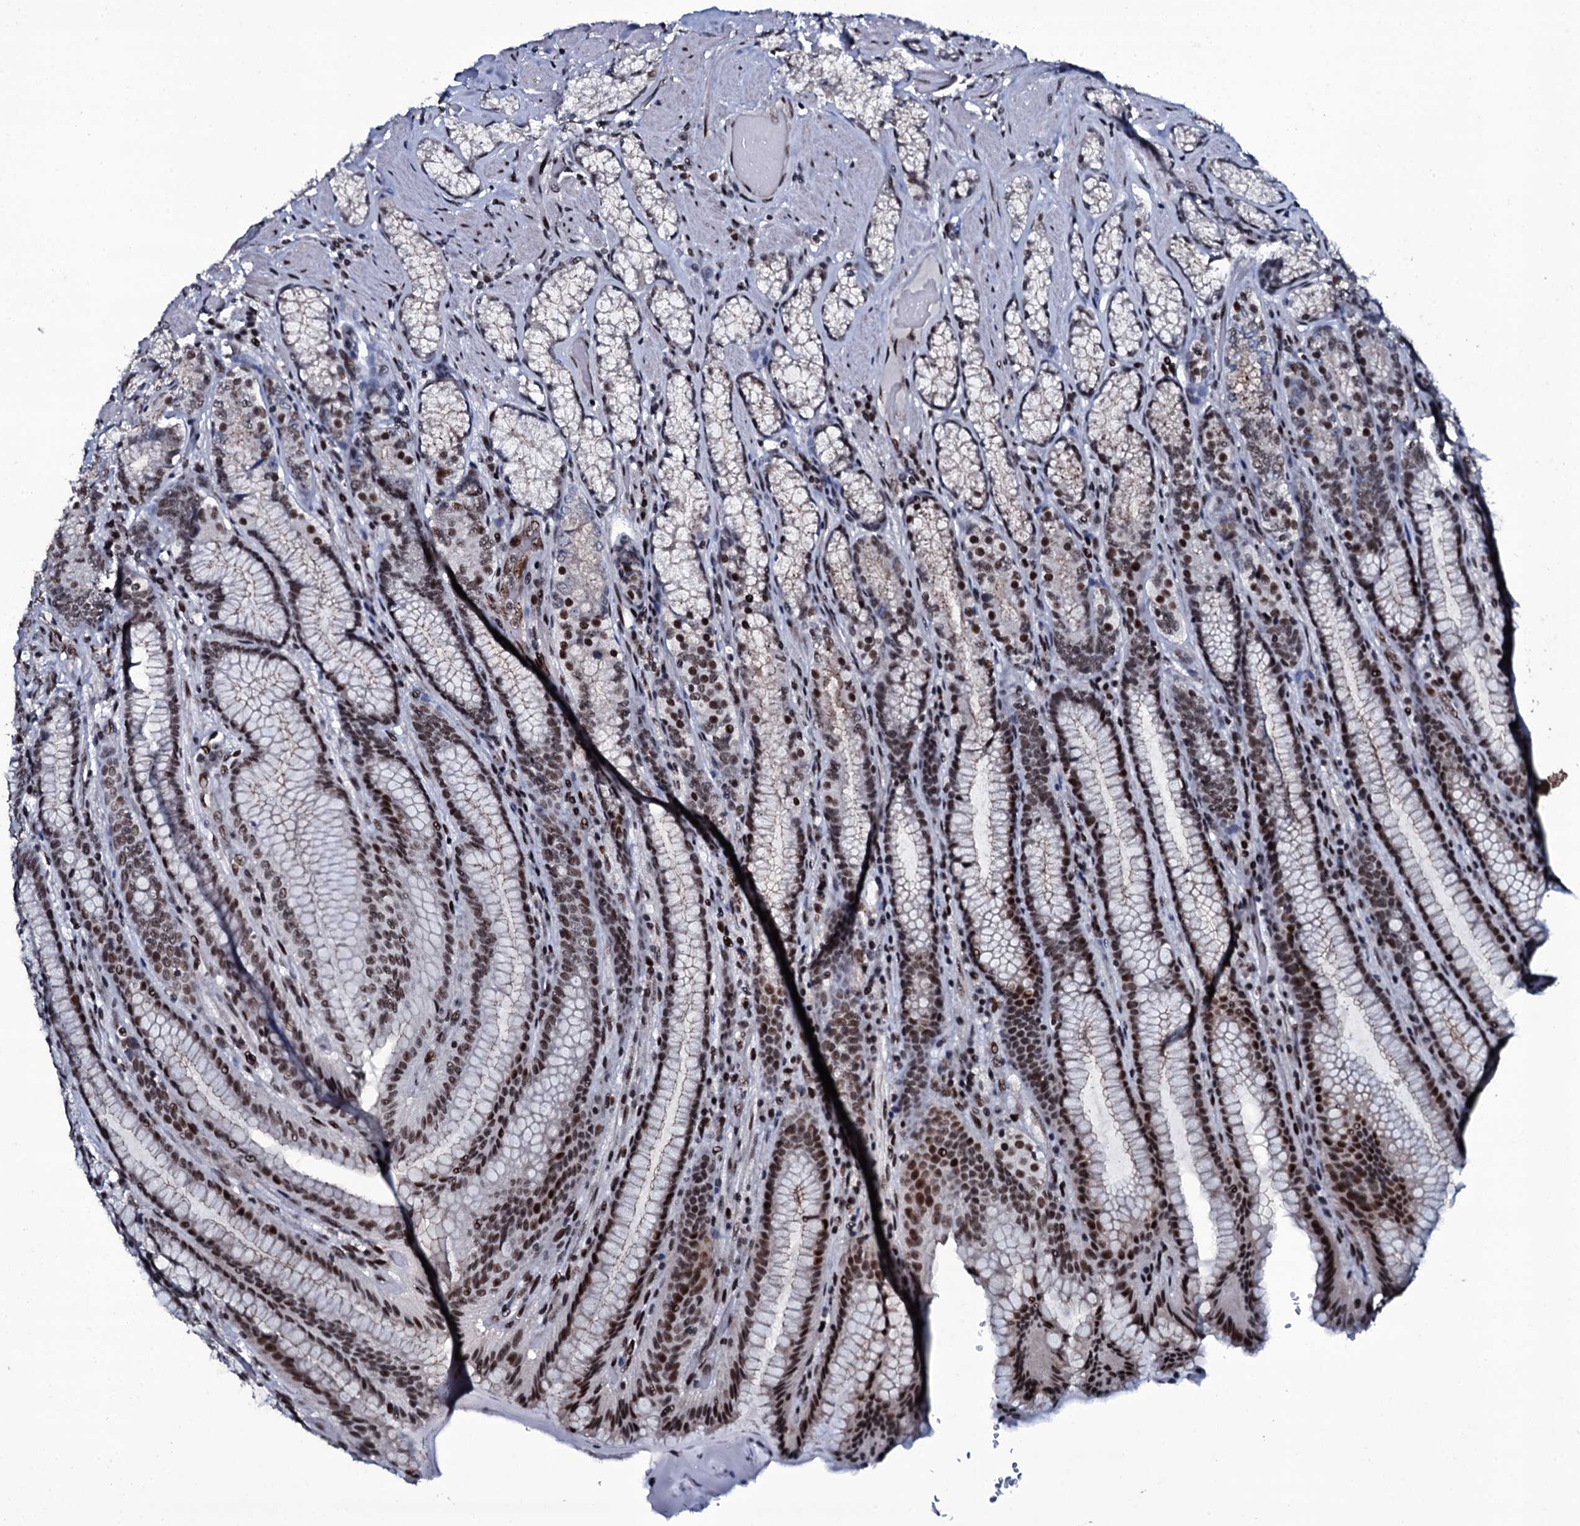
{"staining": {"intensity": "moderate", "quantity": "25%-75%", "location": "nuclear"}, "tissue": "stomach", "cell_type": "Glandular cells", "image_type": "normal", "snomed": [{"axis": "morphology", "description": "Normal tissue, NOS"}, {"axis": "topography", "description": "Stomach, upper"}, {"axis": "topography", "description": "Stomach, lower"}], "caption": "Brown immunohistochemical staining in benign stomach displays moderate nuclear positivity in approximately 25%-75% of glandular cells.", "gene": "ZMIZ2", "patient": {"sex": "female", "age": 76}}